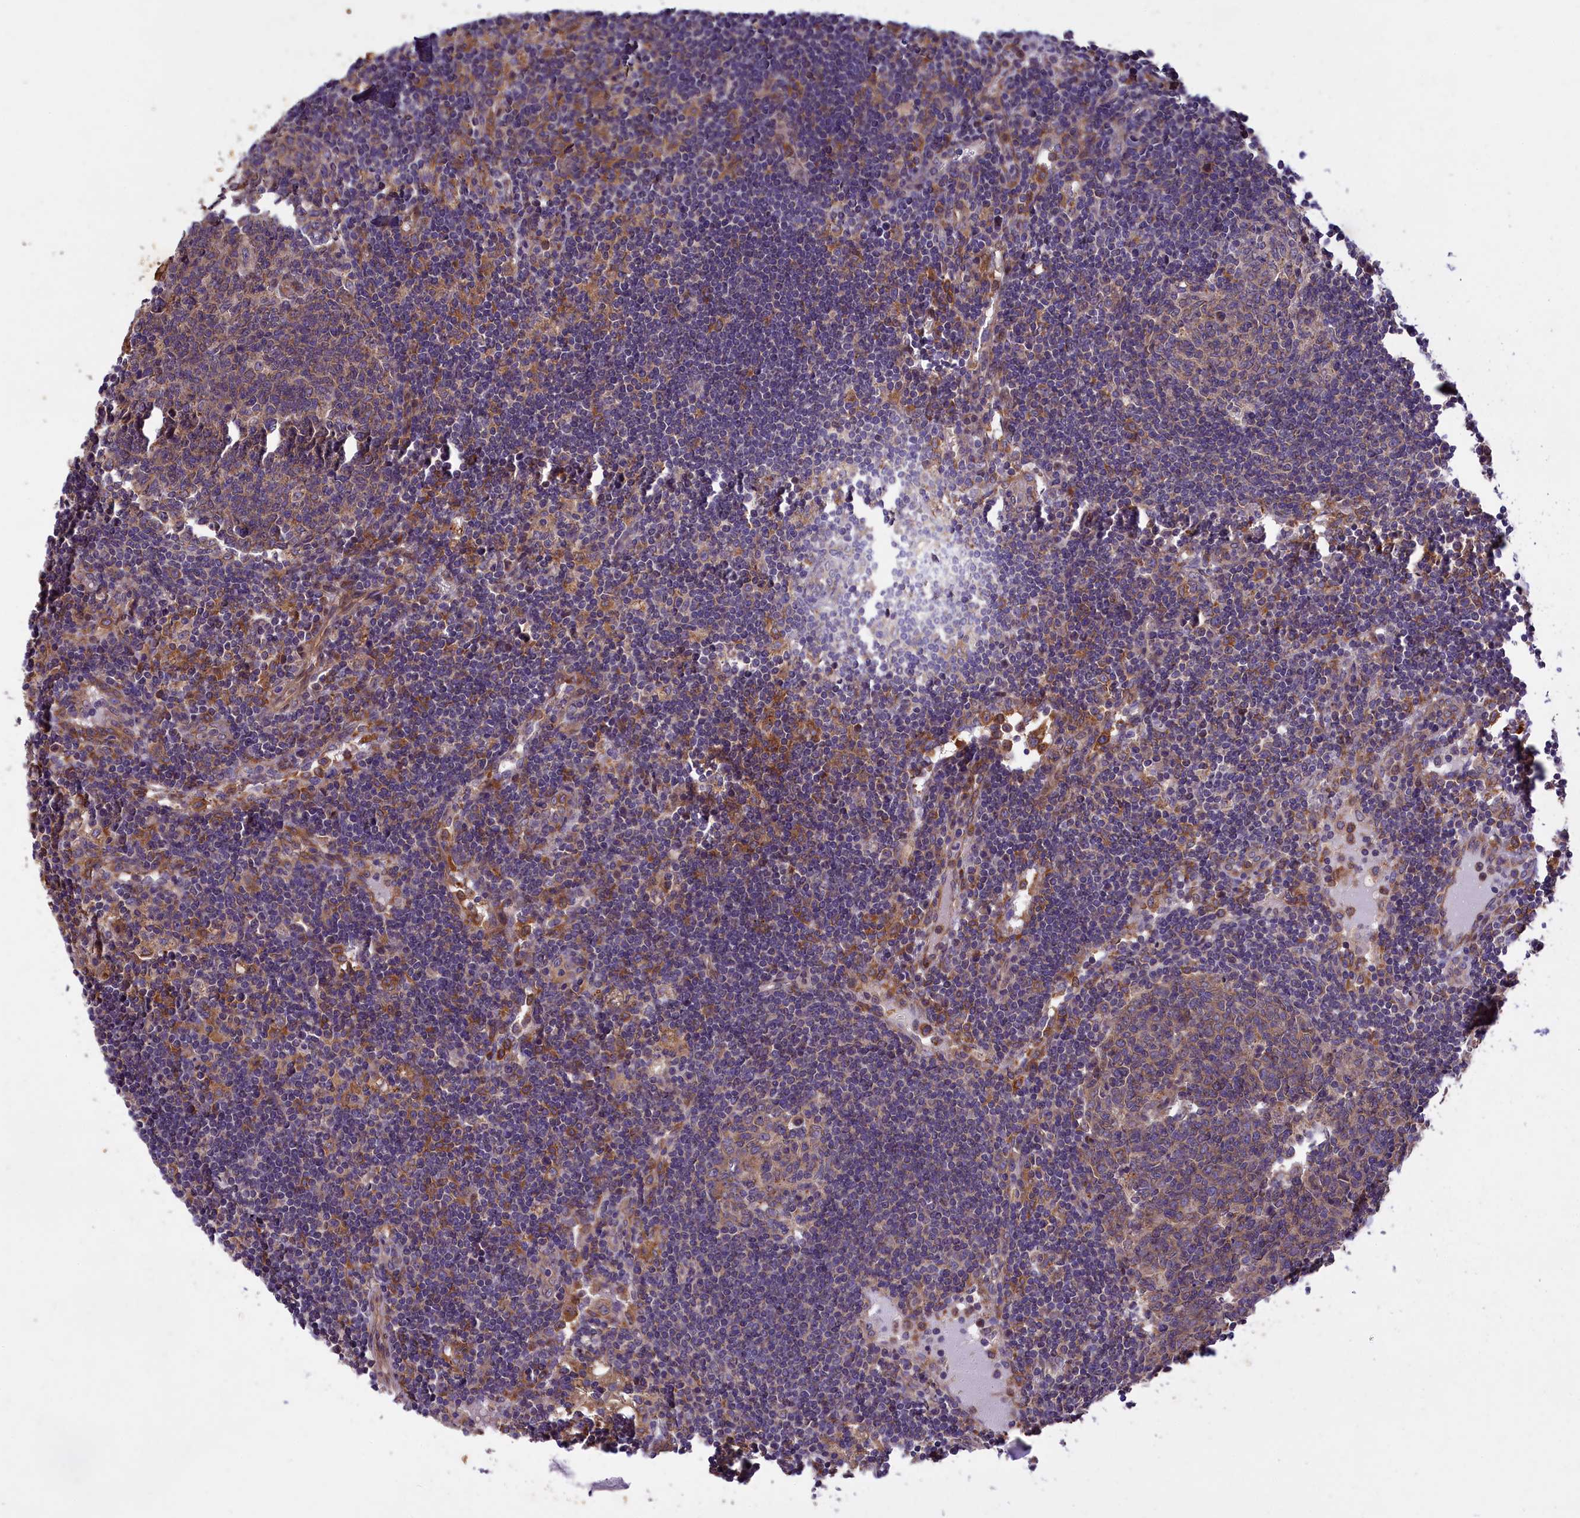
{"staining": {"intensity": "moderate", "quantity": "25%-75%", "location": "cytoplasmic/membranous"}, "tissue": "lymph node", "cell_type": "Germinal center cells", "image_type": "normal", "snomed": [{"axis": "morphology", "description": "Normal tissue, NOS"}, {"axis": "topography", "description": "Lymph node"}], "caption": "Immunohistochemical staining of benign human lymph node displays medium levels of moderate cytoplasmic/membranous expression in about 25%-75% of germinal center cells.", "gene": "ACAD8", "patient": {"sex": "female", "age": 73}}